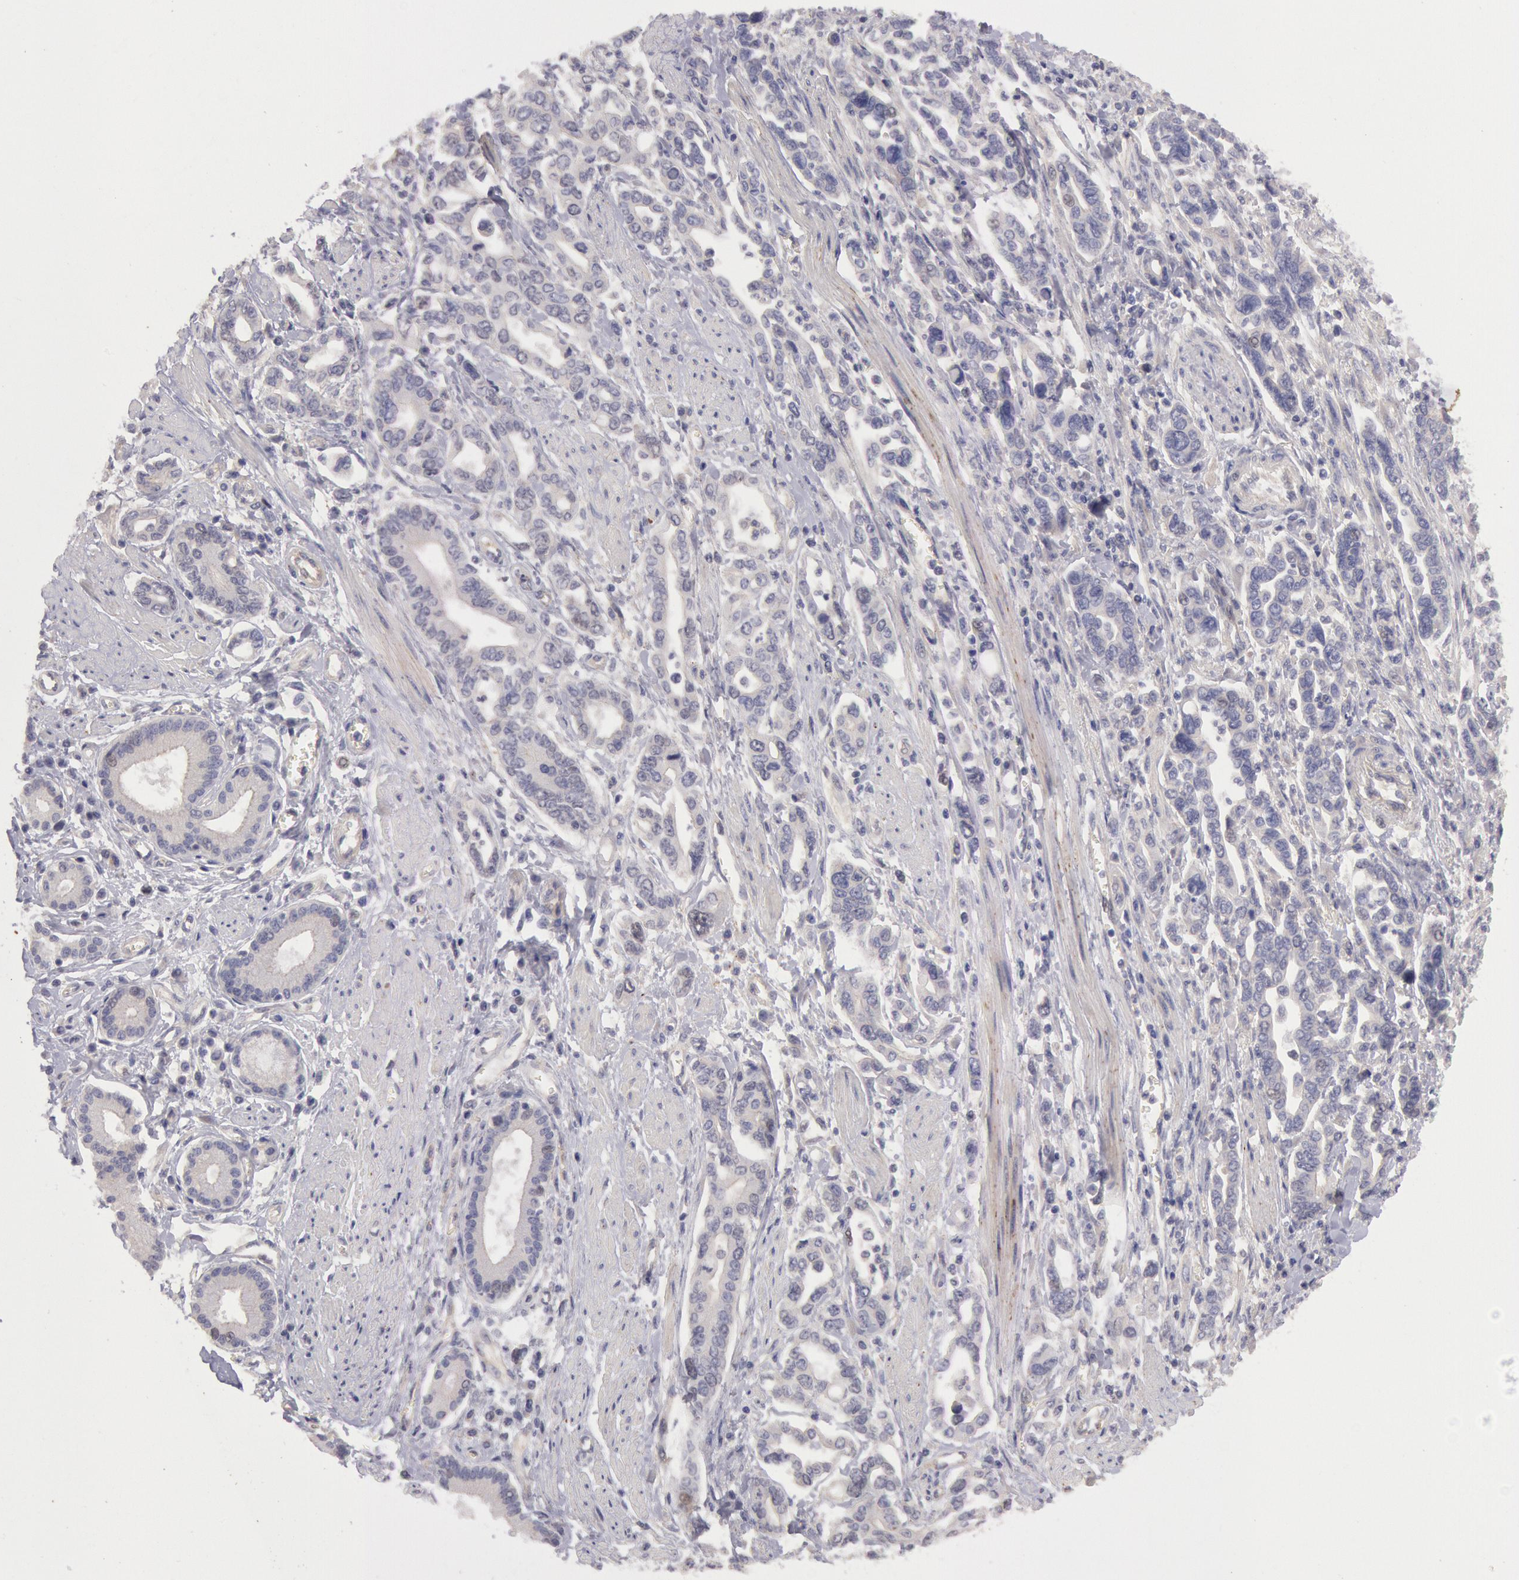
{"staining": {"intensity": "negative", "quantity": "none", "location": "none"}, "tissue": "pancreatic cancer", "cell_type": "Tumor cells", "image_type": "cancer", "snomed": [{"axis": "morphology", "description": "Adenocarcinoma, NOS"}, {"axis": "topography", "description": "Pancreas"}], "caption": "Immunohistochemical staining of pancreatic cancer (adenocarcinoma) displays no significant staining in tumor cells. Brightfield microscopy of IHC stained with DAB (brown) and hematoxylin (blue), captured at high magnification.", "gene": "AMOTL1", "patient": {"sex": "female", "age": 57}}